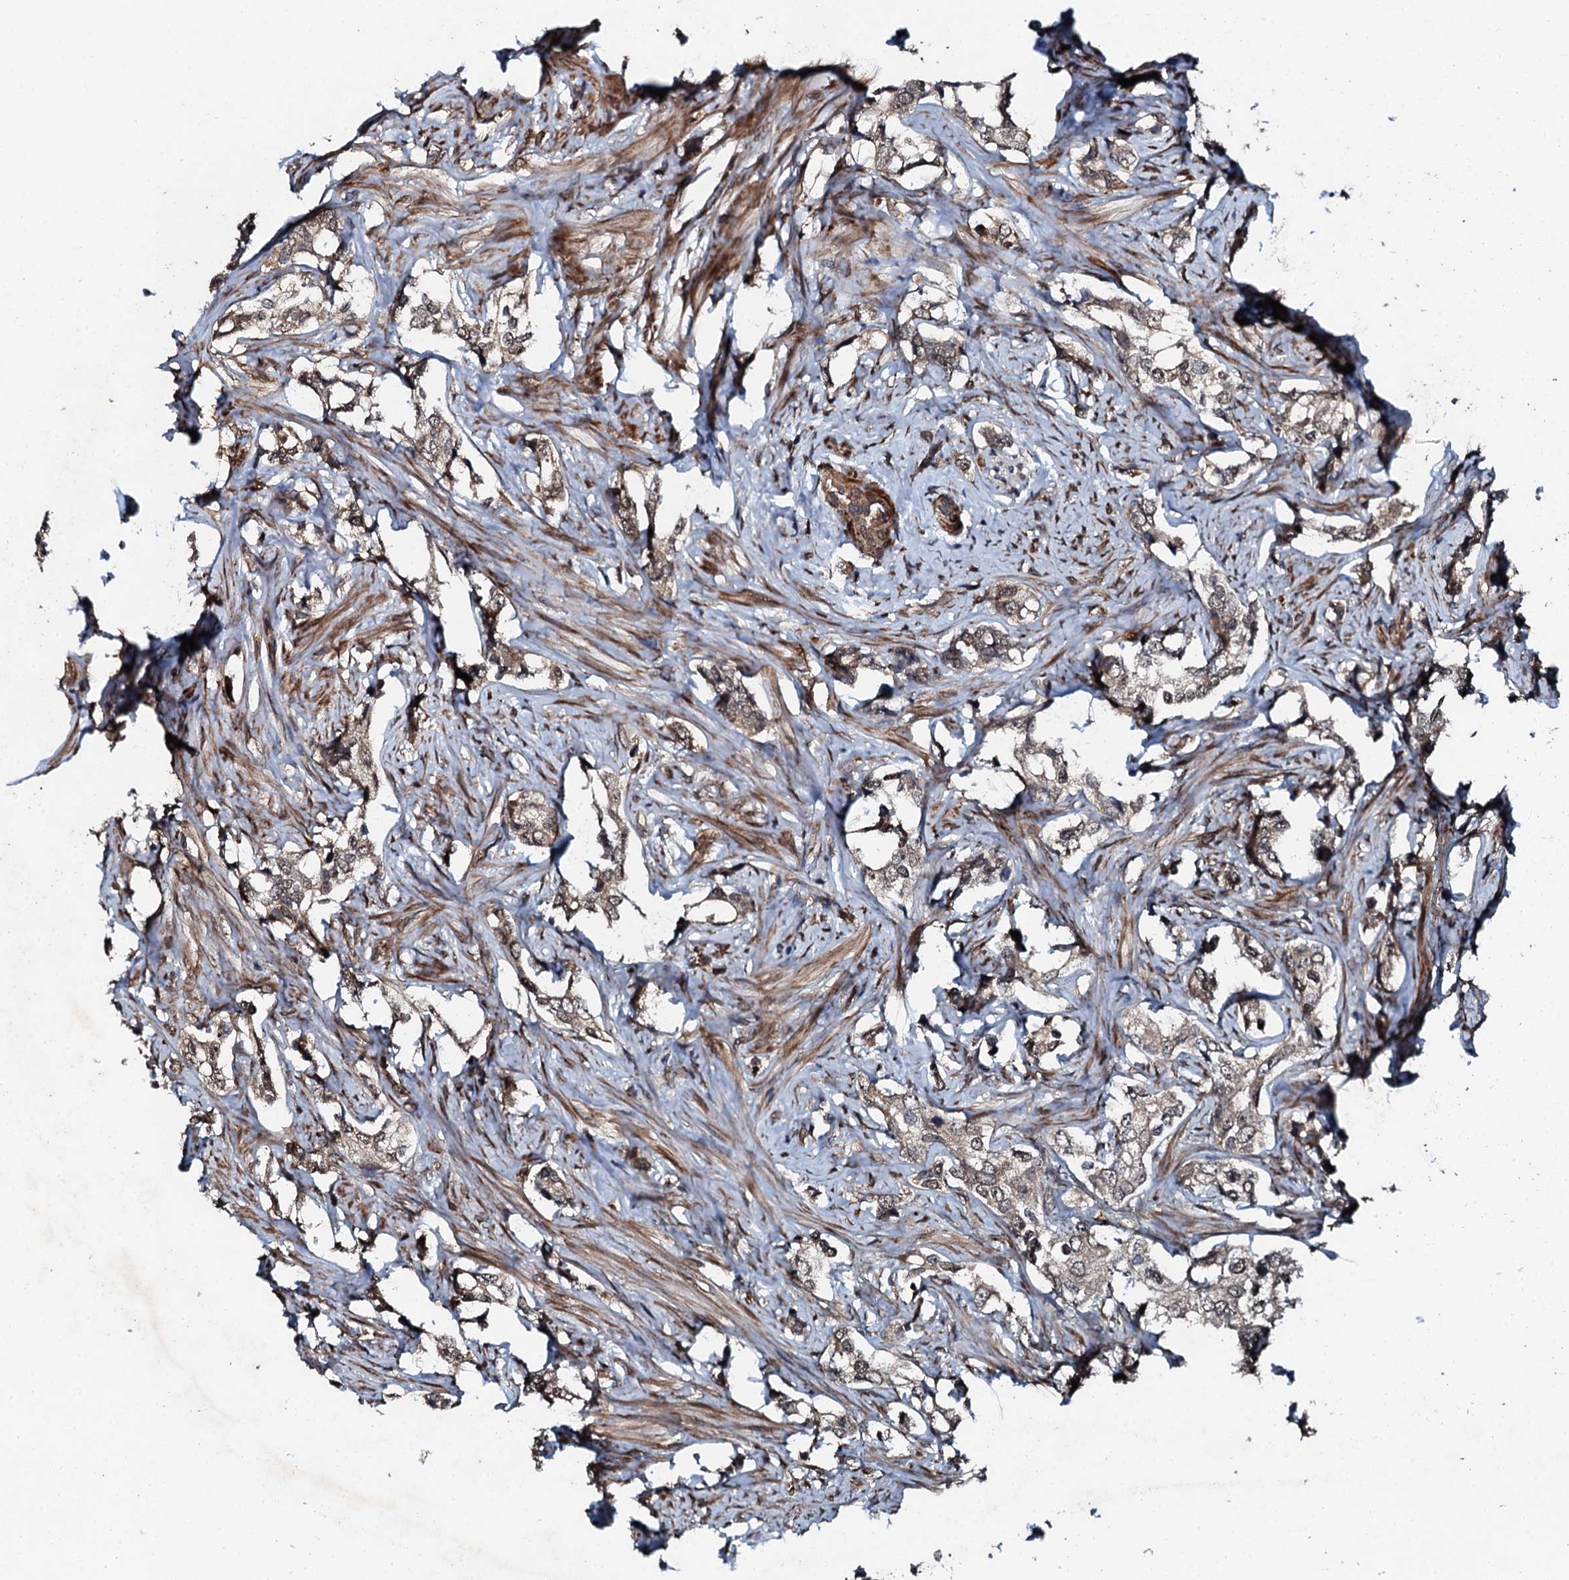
{"staining": {"intensity": "weak", "quantity": ">75%", "location": "cytoplasmic/membranous"}, "tissue": "prostate cancer", "cell_type": "Tumor cells", "image_type": "cancer", "snomed": [{"axis": "morphology", "description": "Adenocarcinoma, High grade"}, {"axis": "topography", "description": "Prostate"}], "caption": "Prostate adenocarcinoma (high-grade) was stained to show a protein in brown. There is low levels of weak cytoplasmic/membranous positivity in approximately >75% of tumor cells.", "gene": "EDC4", "patient": {"sex": "male", "age": 66}}